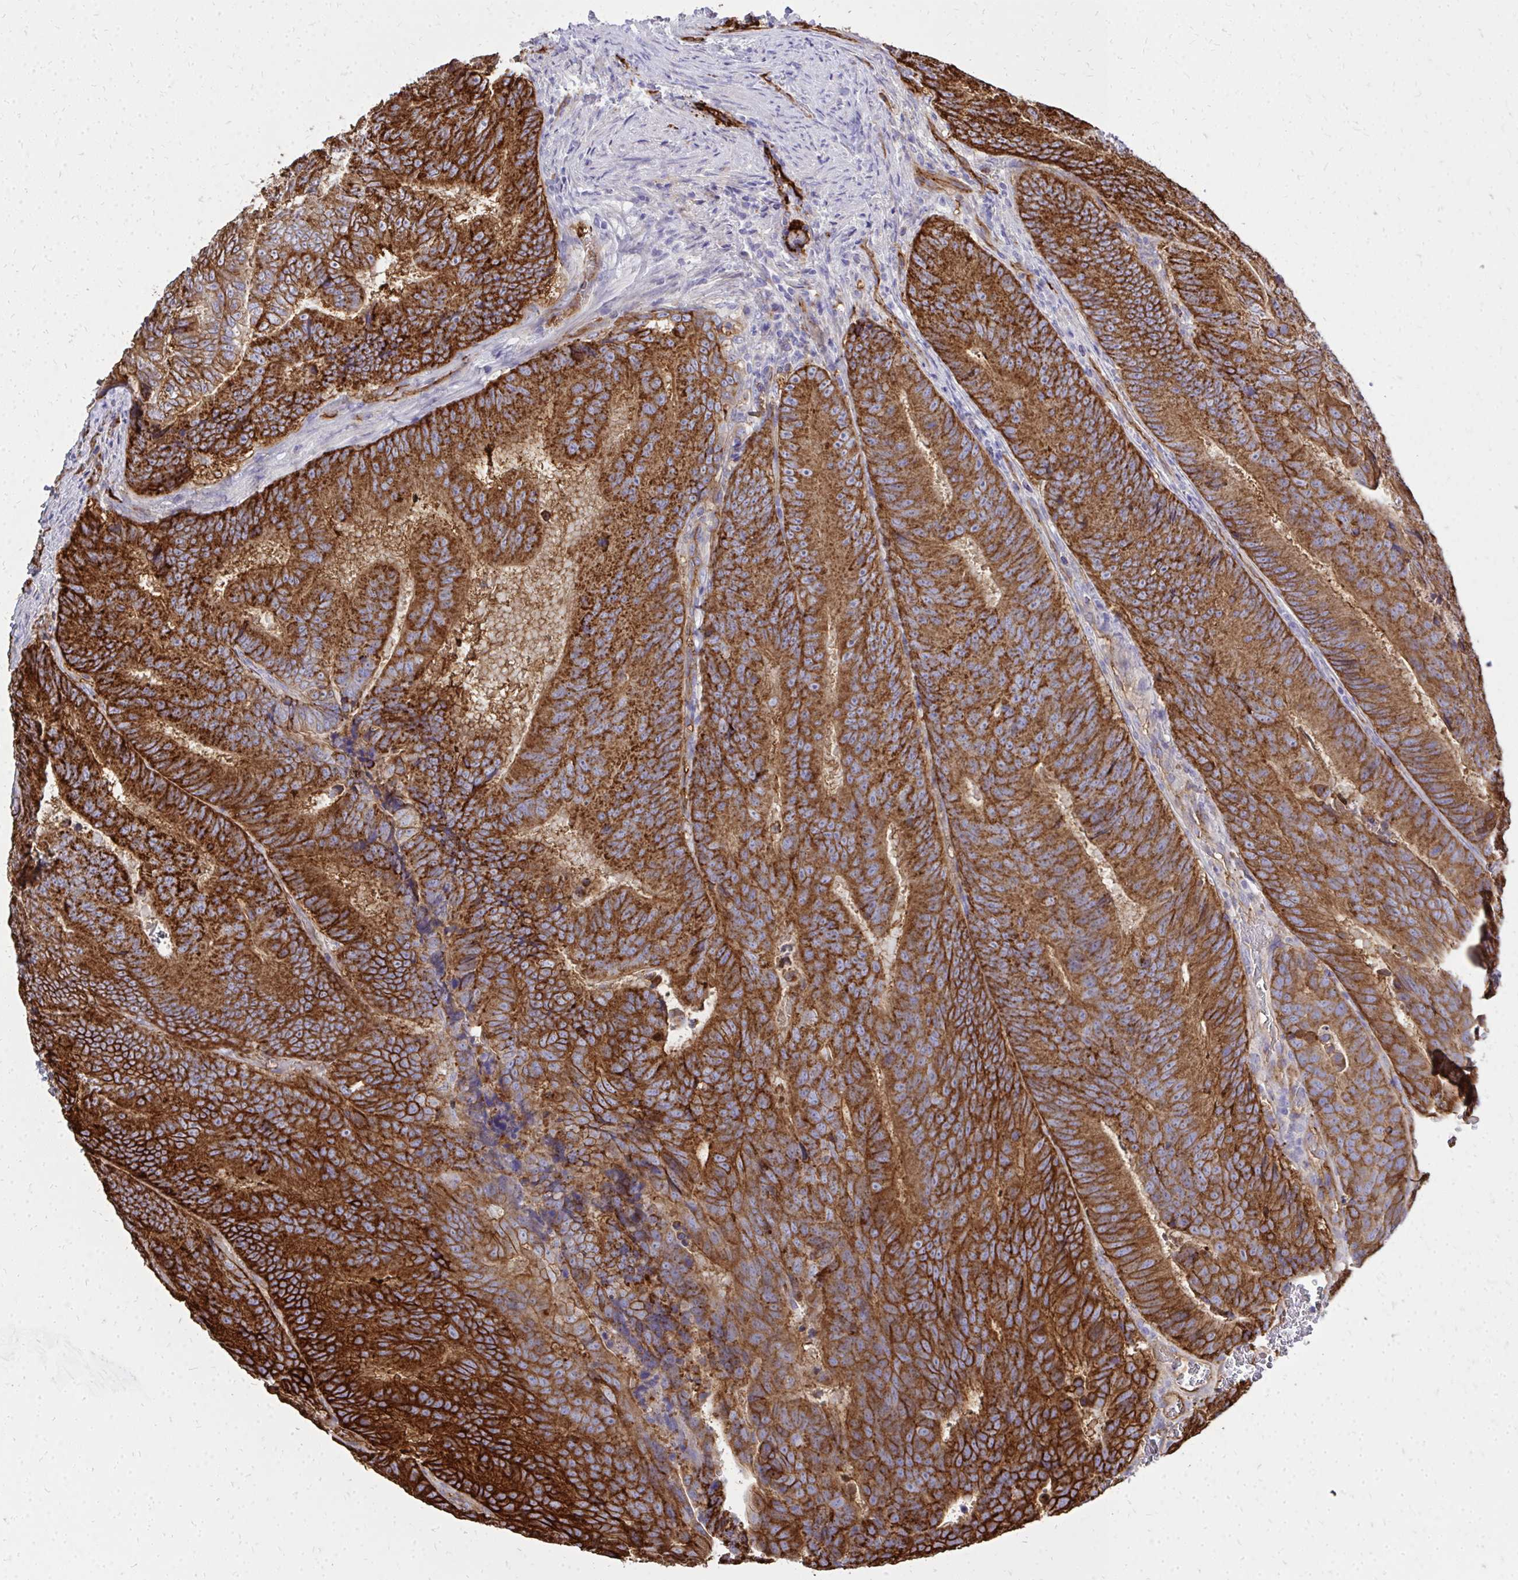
{"staining": {"intensity": "strong", "quantity": ">75%", "location": "cytoplasmic/membranous"}, "tissue": "colorectal cancer", "cell_type": "Tumor cells", "image_type": "cancer", "snomed": [{"axis": "morphology", "description": "Adenocarcinoma, NOS"}, {"axis": "topography", "description": "Colon"}], "caption": "Immunohistochemical staining of human colorectal adenocarcinoma reveals high levels of strong cytoplasmic/membranous protein positivity in approximately >75% of tumor cells.", "gene": "MARCKSL1", "patient": {"sex": "female", "age": 48}}